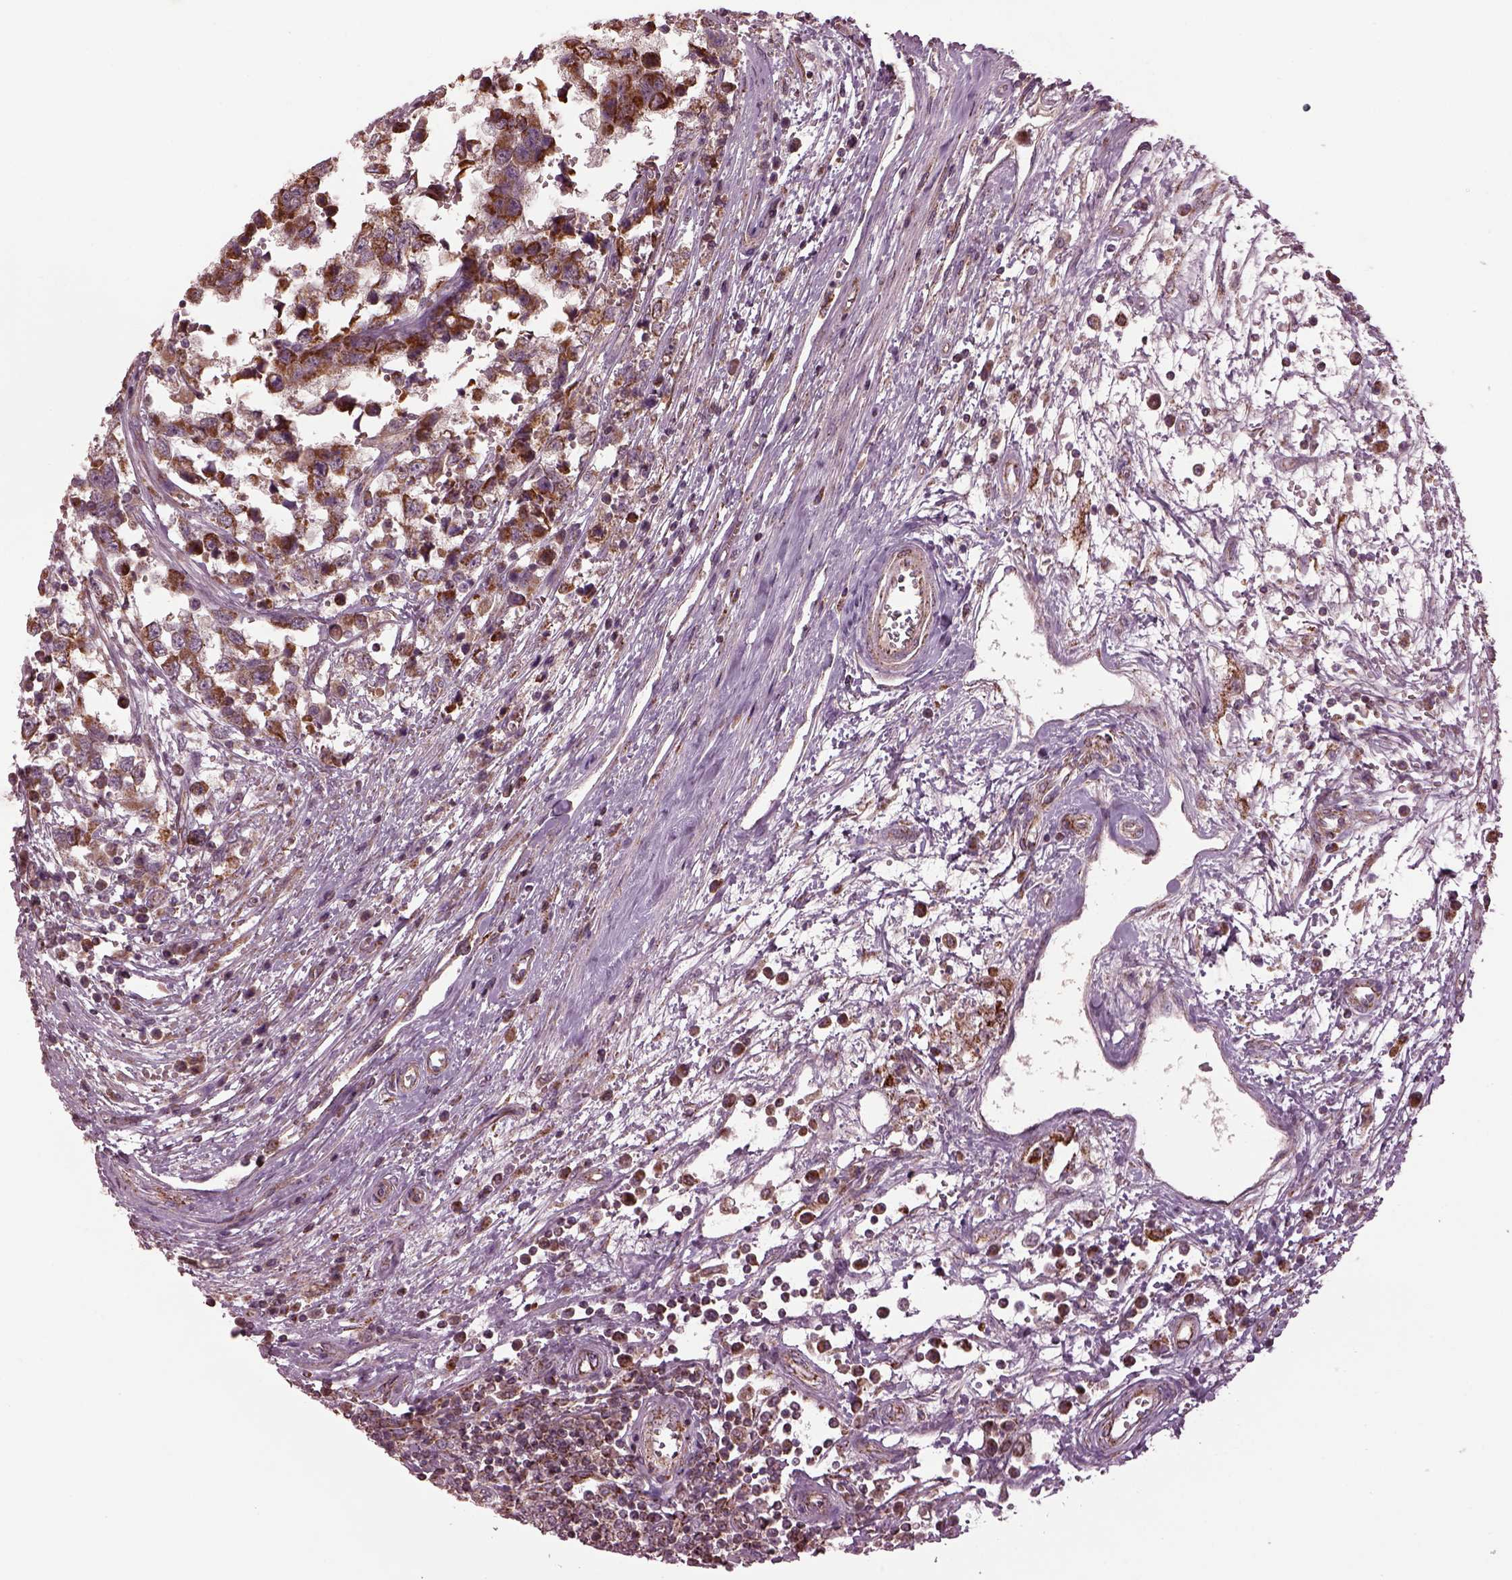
{"staining": {"intensity": "moderate", "quantity": "<25%", "location": "cytoplasmic/membranous"}, "tissue": "testis cancer", "cell_type": "Tumor cells", "image_type": "cancer", "snomed": [{"axis": "morphology", "description": "Normal tissue, NOS"}, {"axis": "morphology", "description": "Seminoma, NOS"}, {"axis": "topography", "description": "Testis"}, {"axis": "topography", "description": "Epididymis"}], "caption": "Tumor cells exhibit low levels of moderate cytoplasmic/membranous expression in approximately <25% of cells in seminoma (testis).", "gene": "TMEM254", "patient": {"sex": "male", "age": 34}}